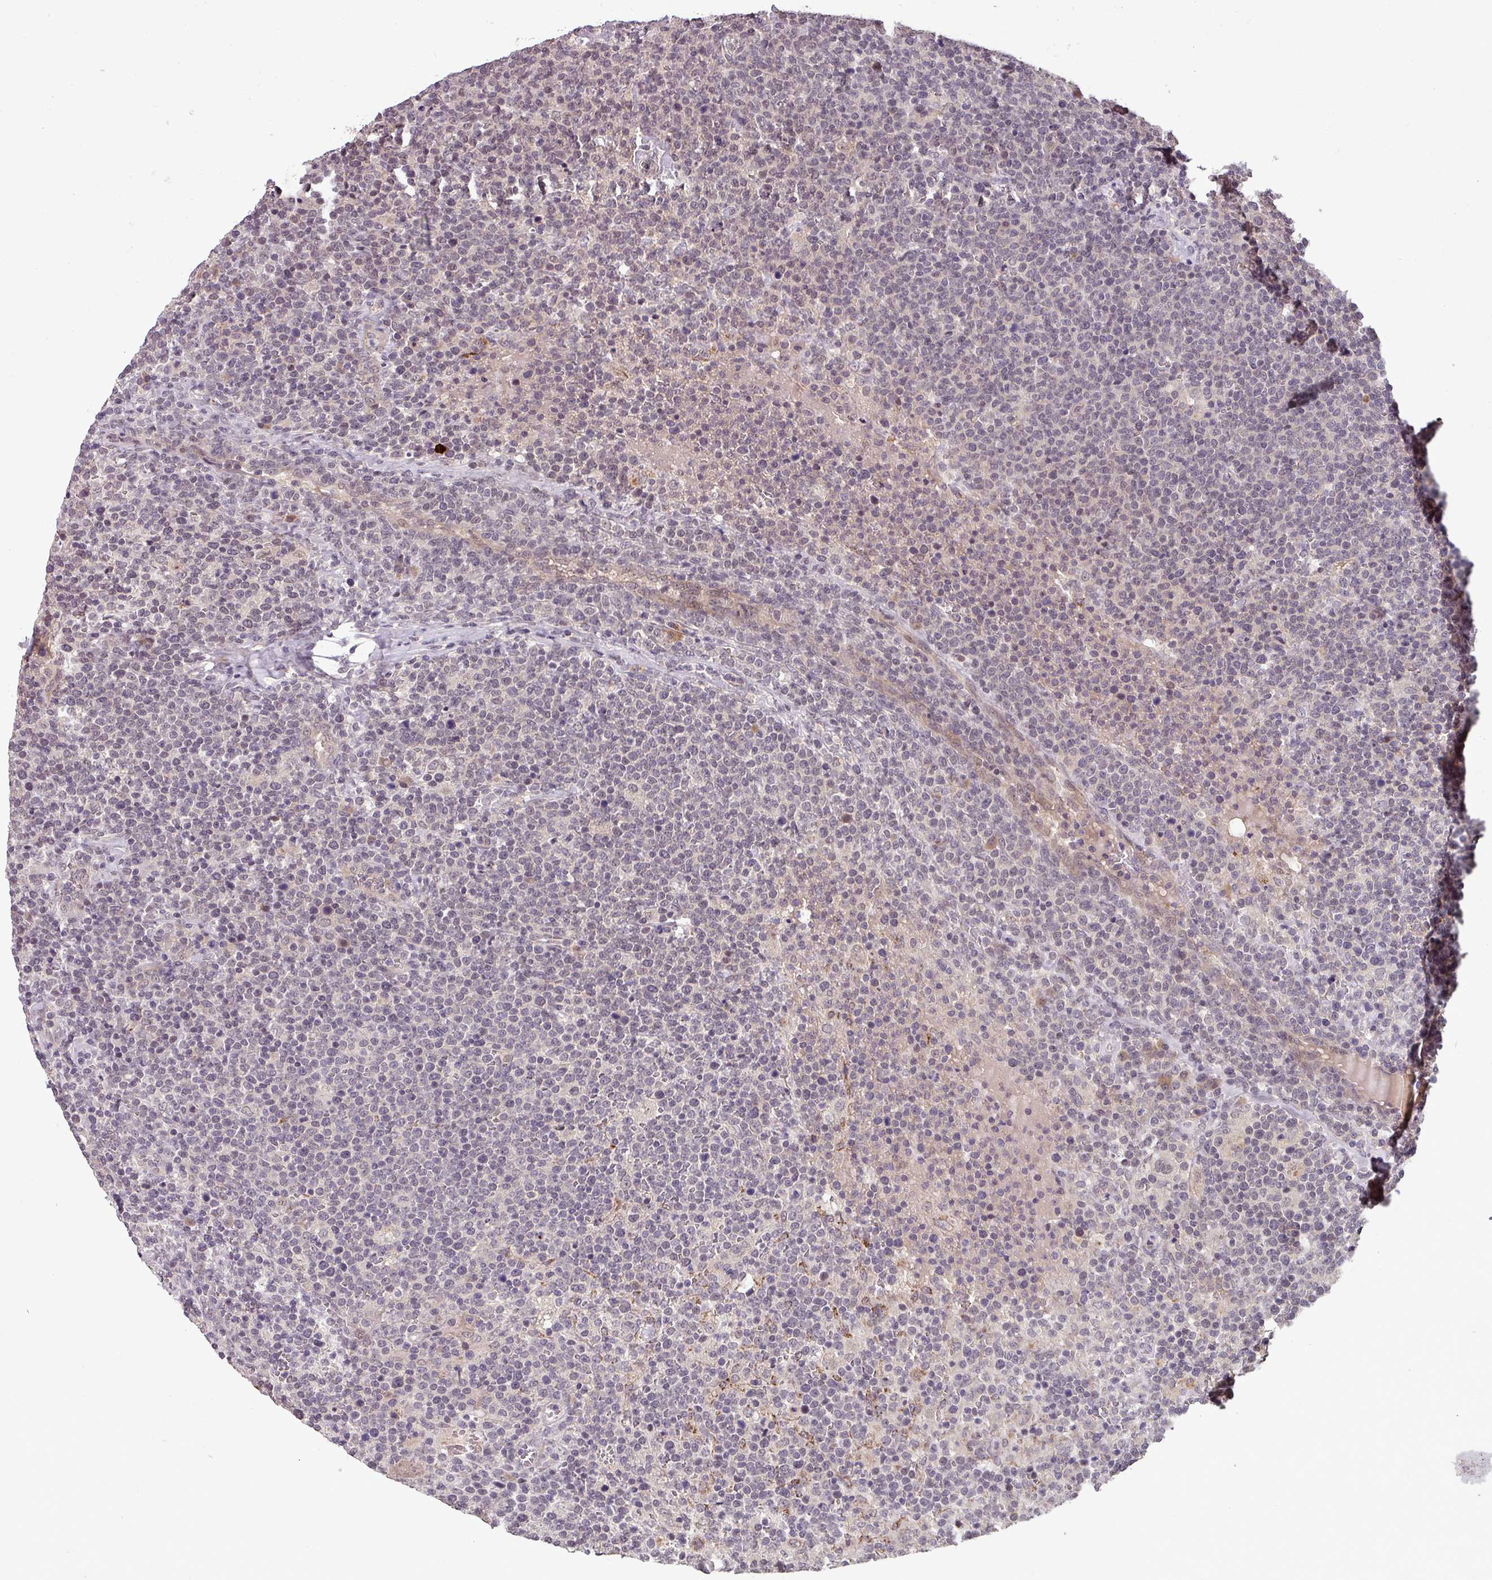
{"staining": {"intensity": "weak", "quantity": "<25%", "location": "nuclear"}, "tissue": "lymphoma", "cell_type": "Tumor cells", "image_type": "cancer", "snomed": [{"axis": "morphology", "description": "Malignant lymphoma, non-Hodgkin's type, High grade"}, {"axis": "topography", "description": "Lymph node"}], "caption": "Tumor cells show no significant staining in lymphoma.", "gene": "NOB1", "patient": {"sex": "male", "age": 61}}